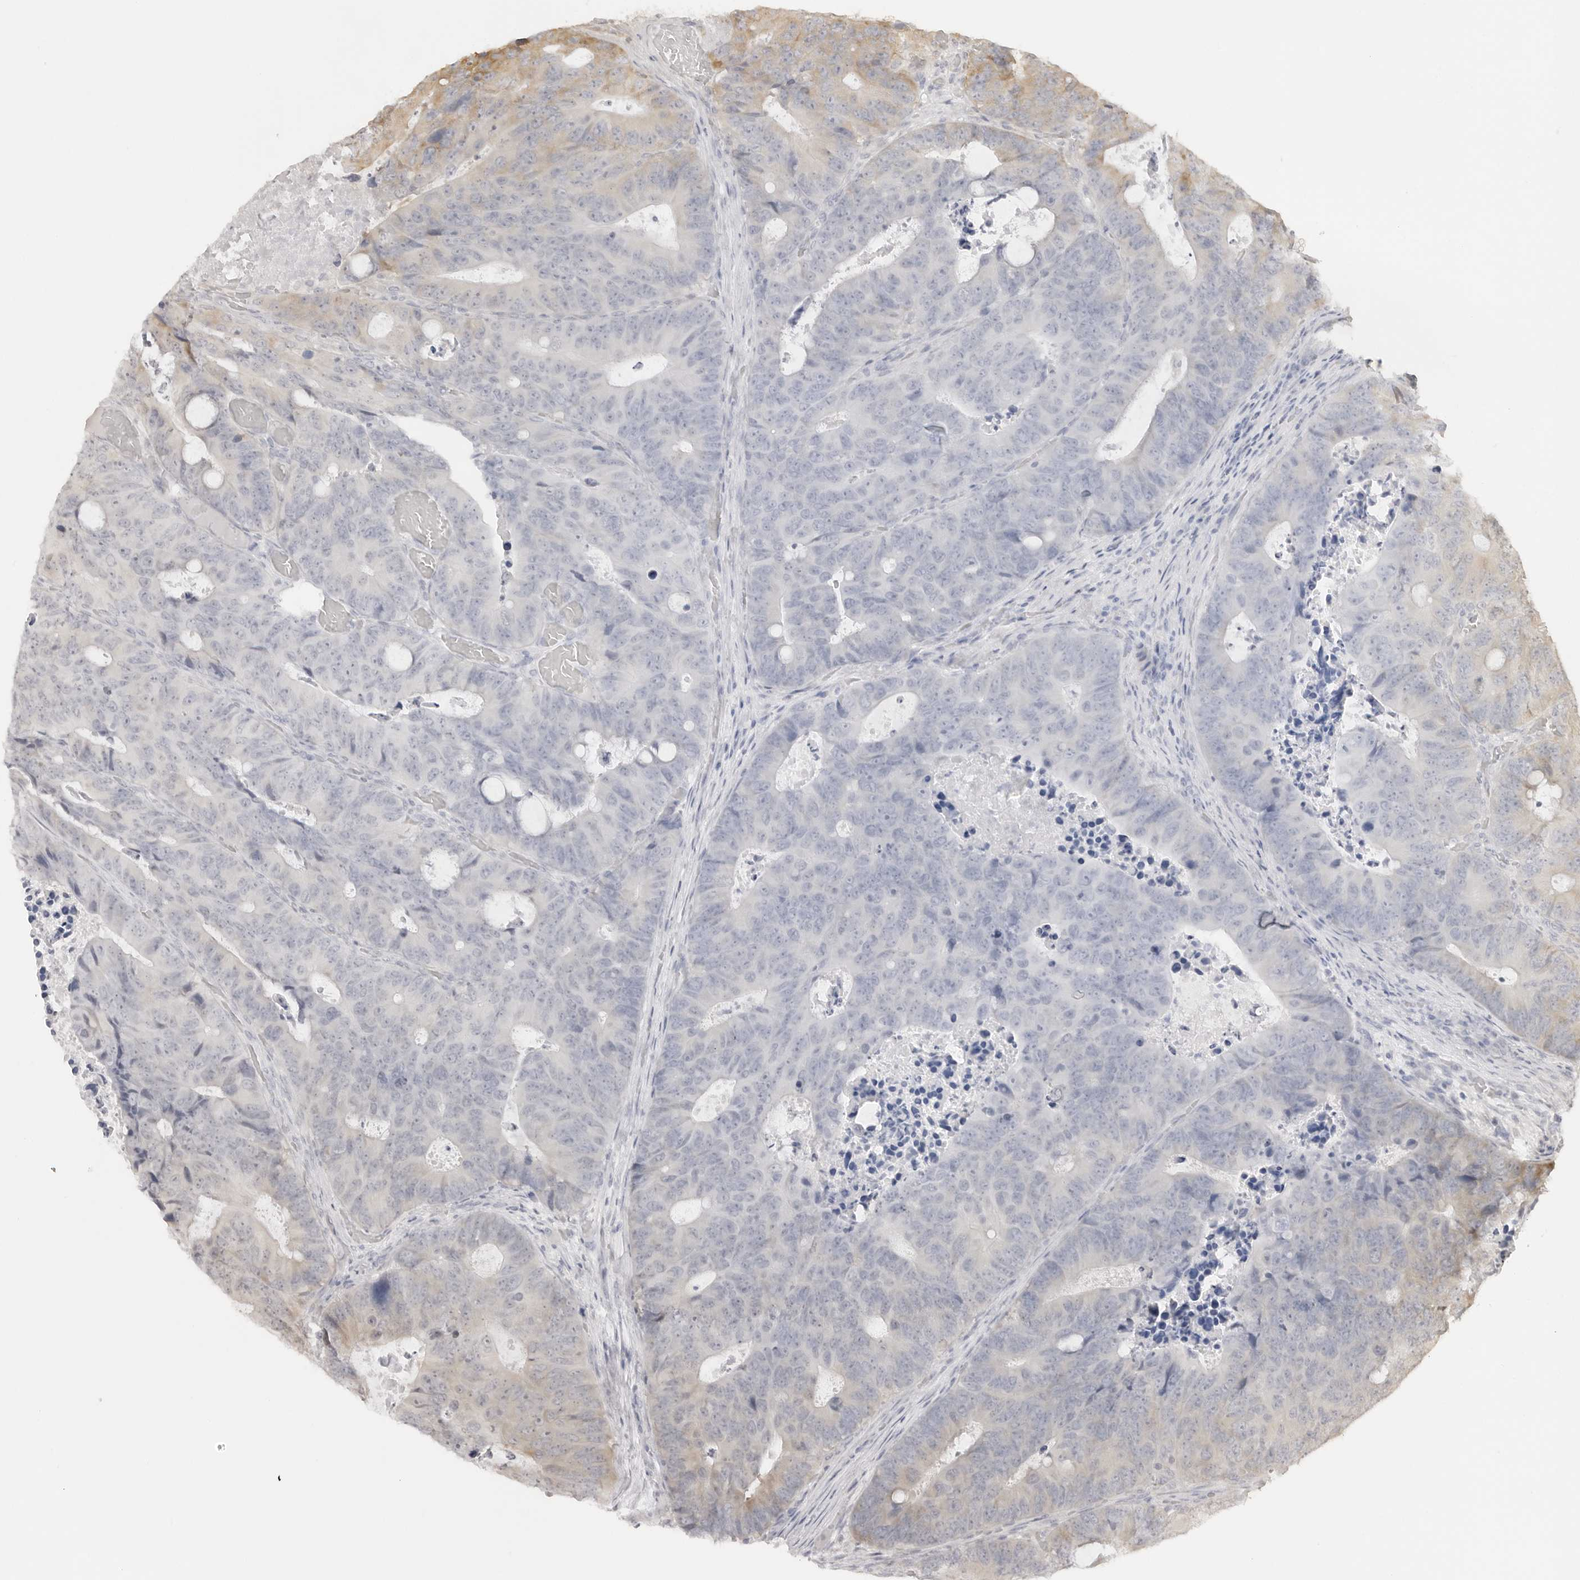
{"staining": {"intensity": "weak", "quantity": "<25%", "location": "cytoplasmic/membranous"}, "tissue": "colorectal cancer", "cell_type": "Tumor cells", "image_type": "cancer", "snomed": [{"axis": "morphology", "description": "Adenocarcinoma, NOS"}, {"axis": "topography", "description": "Colon"}], "caption": "Immunohistochemistry of human colorectal adenocarcinoma reveals no expression in tumor cells.", "gene": "PRRC2C", "patient": {"sex": "male", "age": 87}}